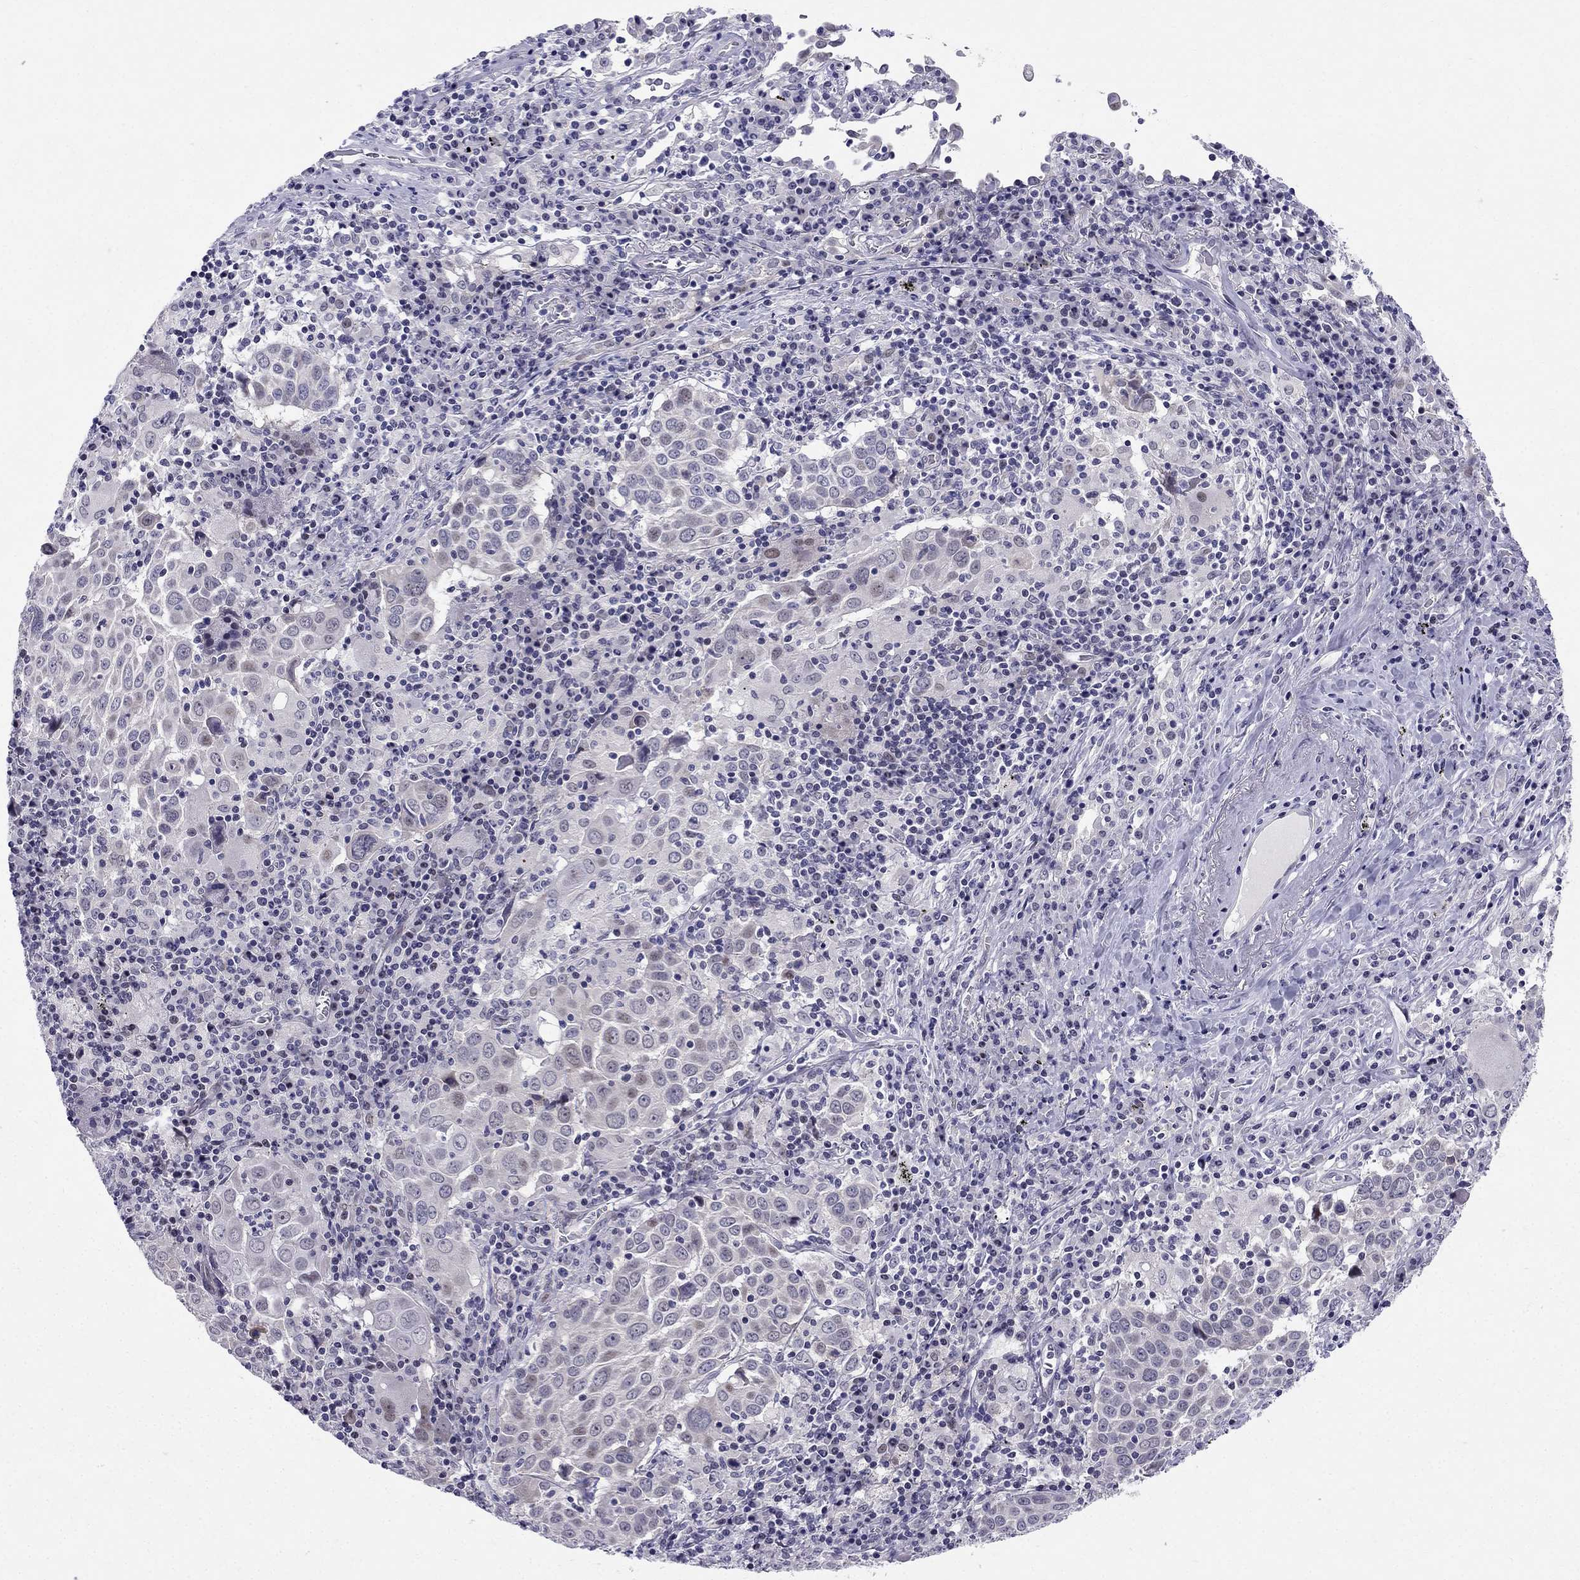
{"staining": {"intensity": "negative", "quantity": "none", "location": "none"}, "tissue": "lung cancer", "cell_type": "Tumor cells", "image_type": "cancer", "snomed": [{"axis": "morphology", "description": "Squamous cell carcinoma, NOS"}, {"axis": "topography", "description": "Lung"}], "caption": "An immunohistochemistry image of lung cancer is shown. There is no staining in tumor cells of lung cancer.", "gene": "BAG5", "patient": {"sex": "male", "age": 57}}